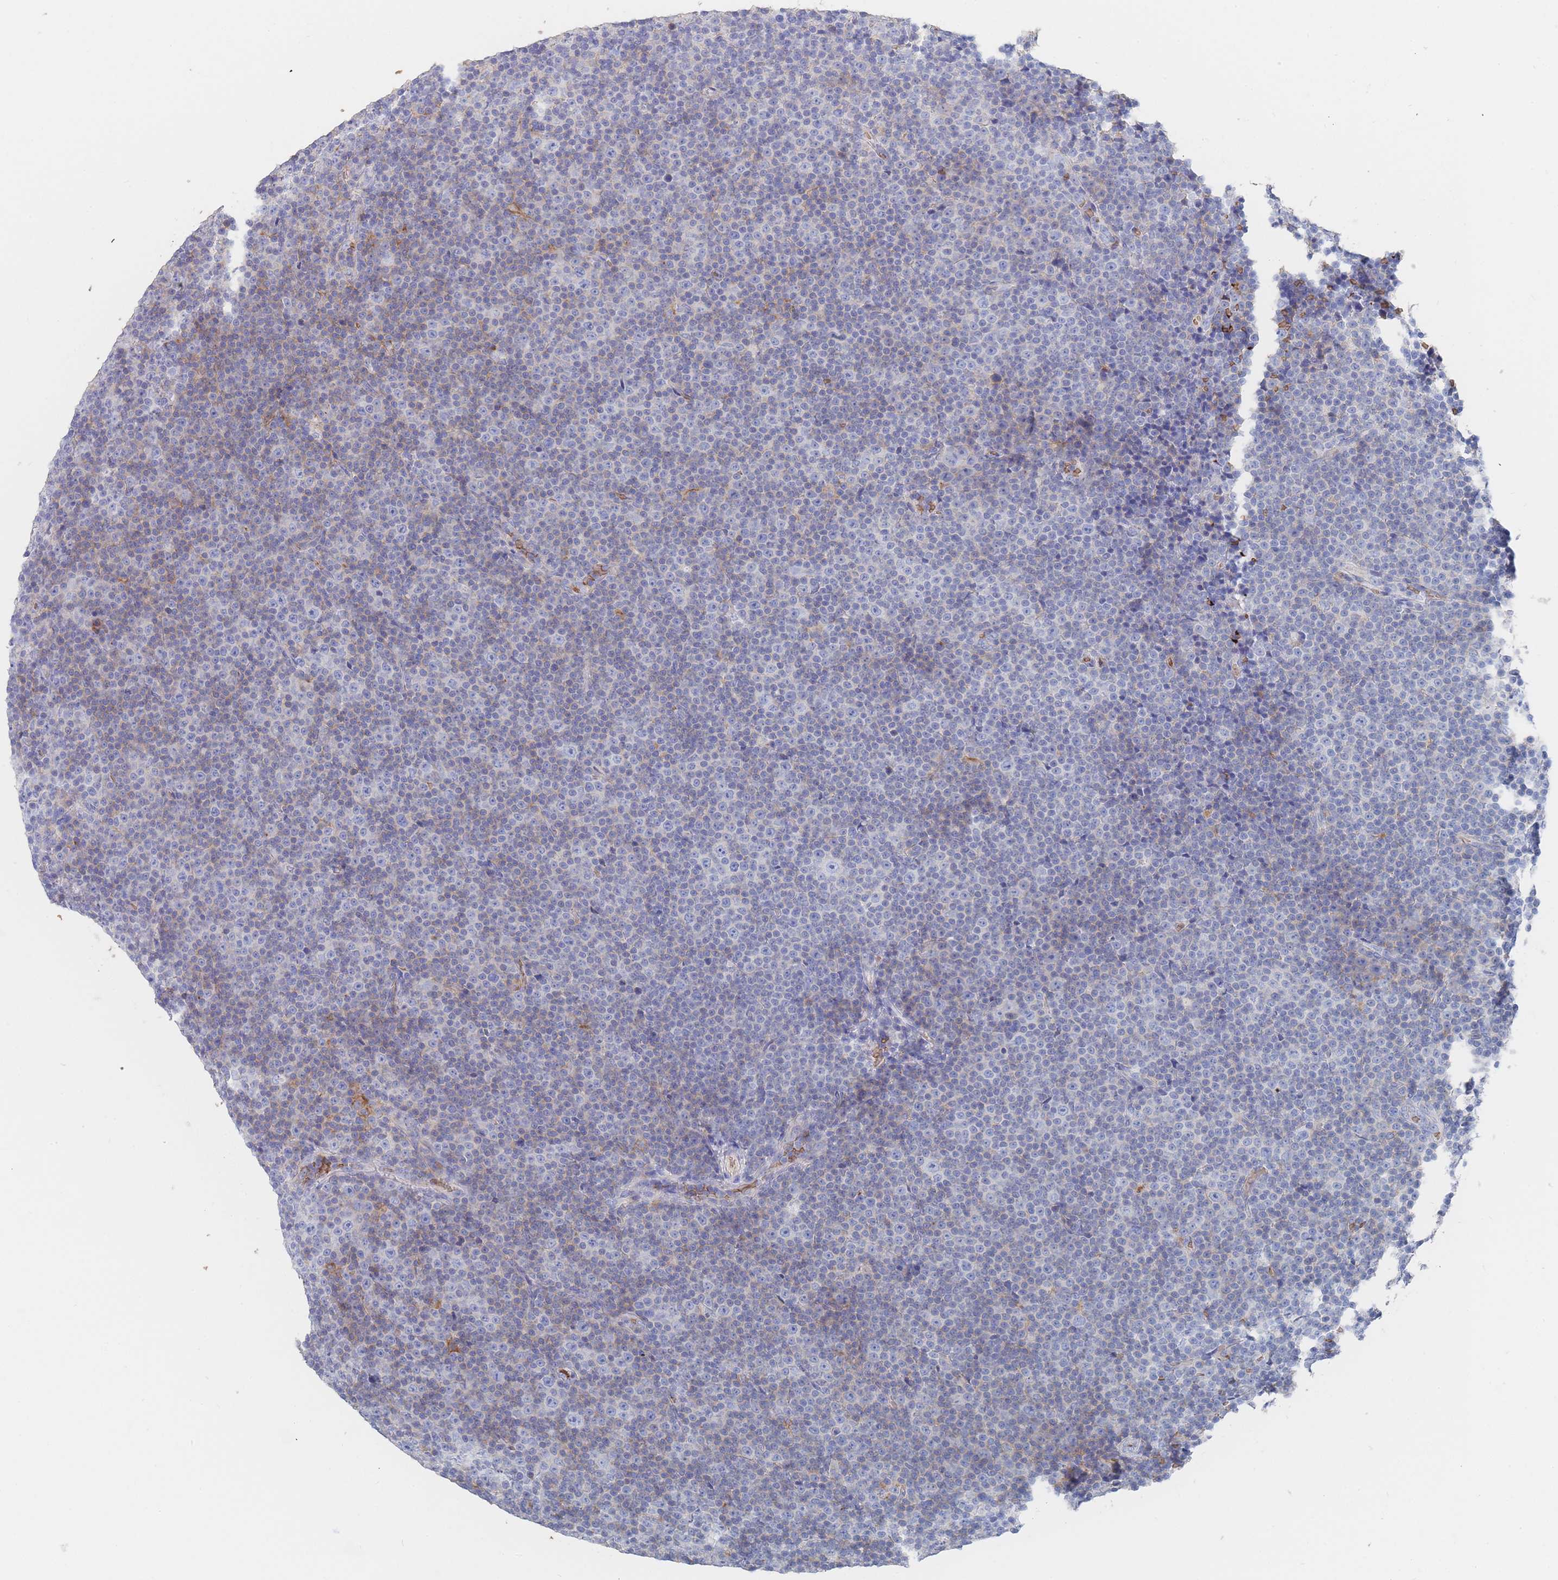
{"staining": {"intensity": "negative", "quantity": "none", "location": "none"}, "tissue": "lymphoma", "cell_type": "Tumor cells", "image_type": "cancer", "snomed": [{"axis": "morphology", "description": "Malignant lymphoma, non-Hodgkin's type, Low grade"}, {"axis": "topography", "description": "Lymph node"}], "caption": "A histopathology image of lymphoma stained for a protein exhibits no brown staining in tumor cells.", "gene": "SLC2A1", "patient": {"sex": "female", "age": 67}}